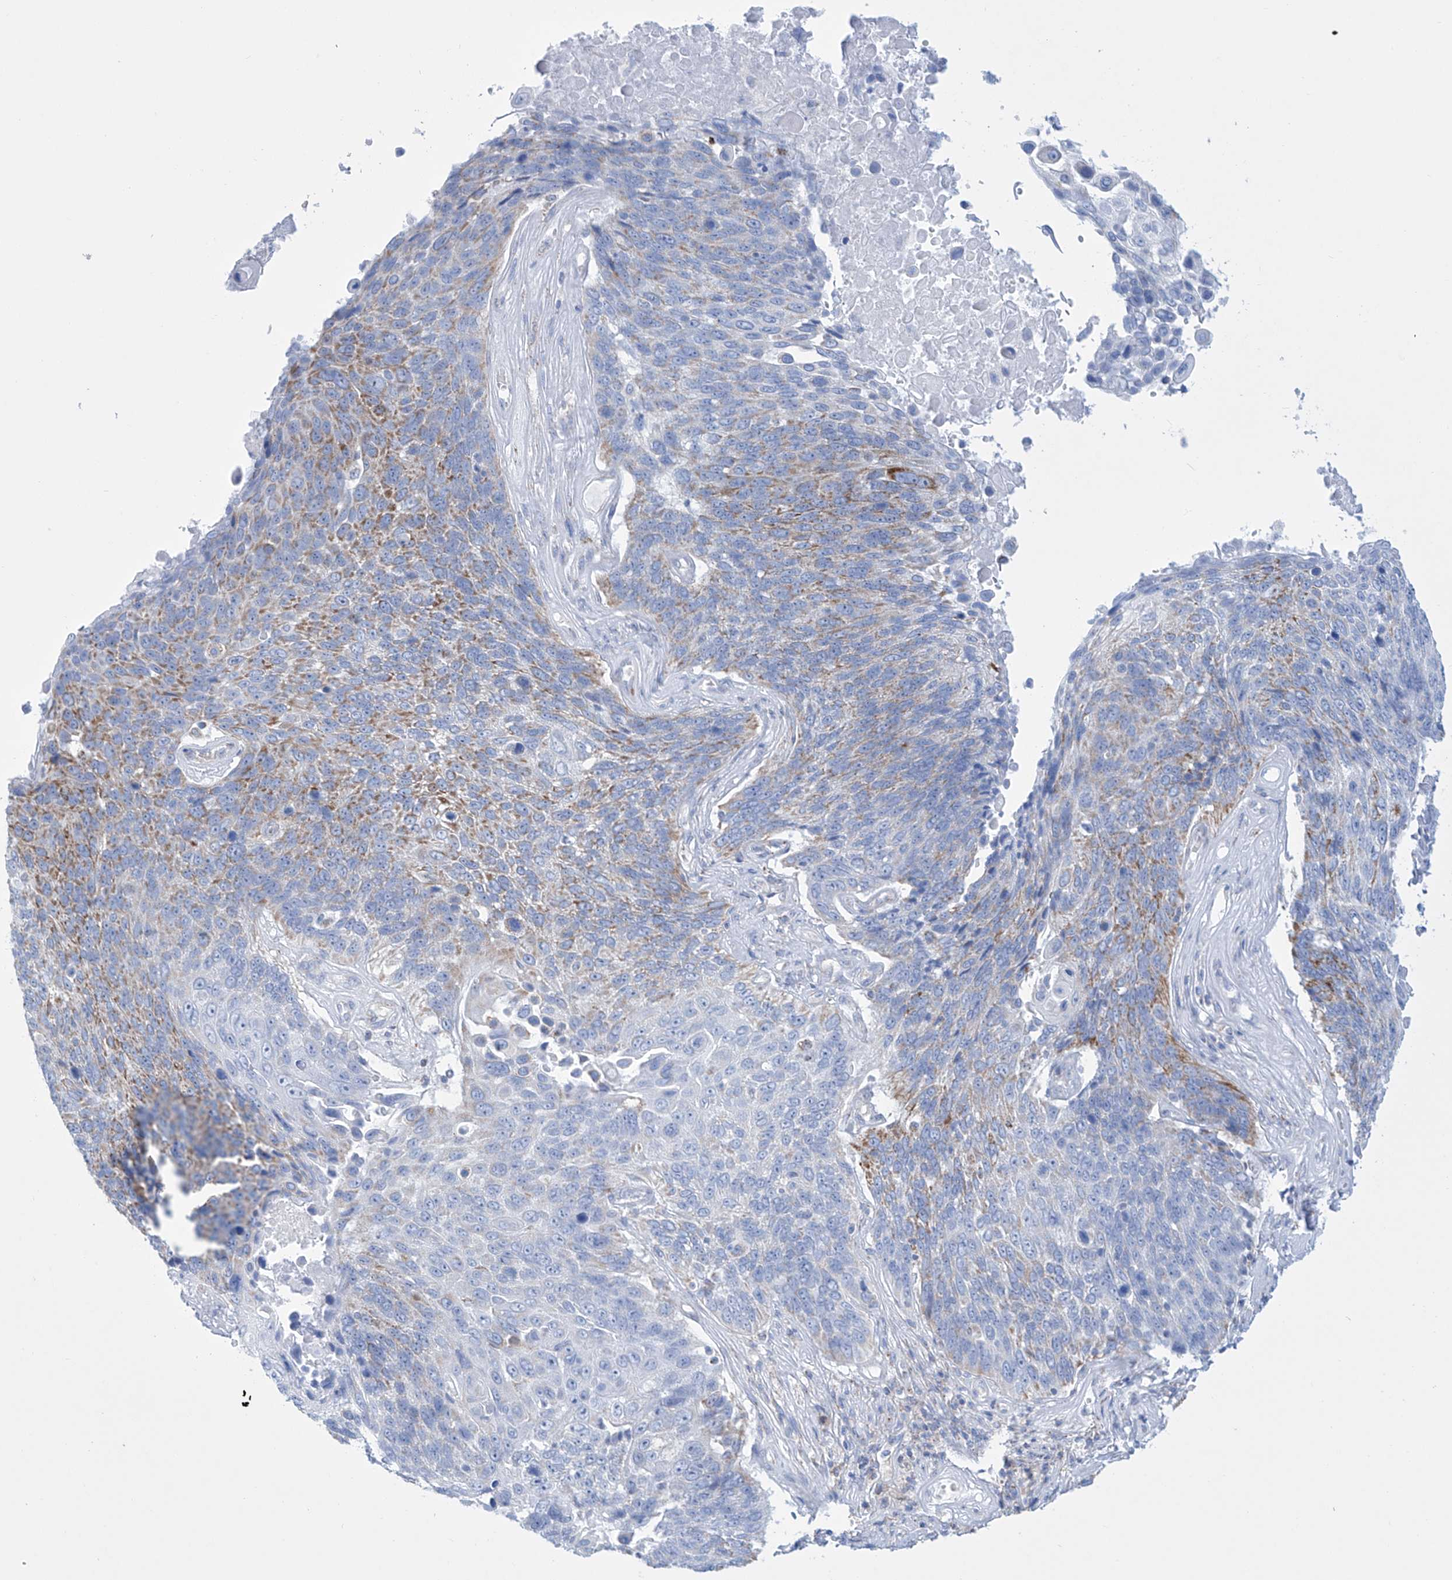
{"staining": {"intensity": "moderate", "quantity": "<25%", "location": "cytoplasmic/membranous"}, "tissue": "lung cancer", "cell_type": "Tumor cells", "image_type": "cancer", "snomed": [{"axis": "morphology", "description": "Squamous cell carcinoma, NOS"}, {"axis": "topography", "description": "Lung"}], "caption": "A photomicrograph of human lung squamous cell carcinoma stained for a protein reveals moderate cytoplasmic/membranous brown staining in tumor cells. The staining was performed using DAB (3,3'-diaminobenzidine), with brown indicating positive protein expression. Nuclei are stained blue with hematoxylin.", "gene": "ALDH6A1", "patient": {"sex": "male", "age": 66}}